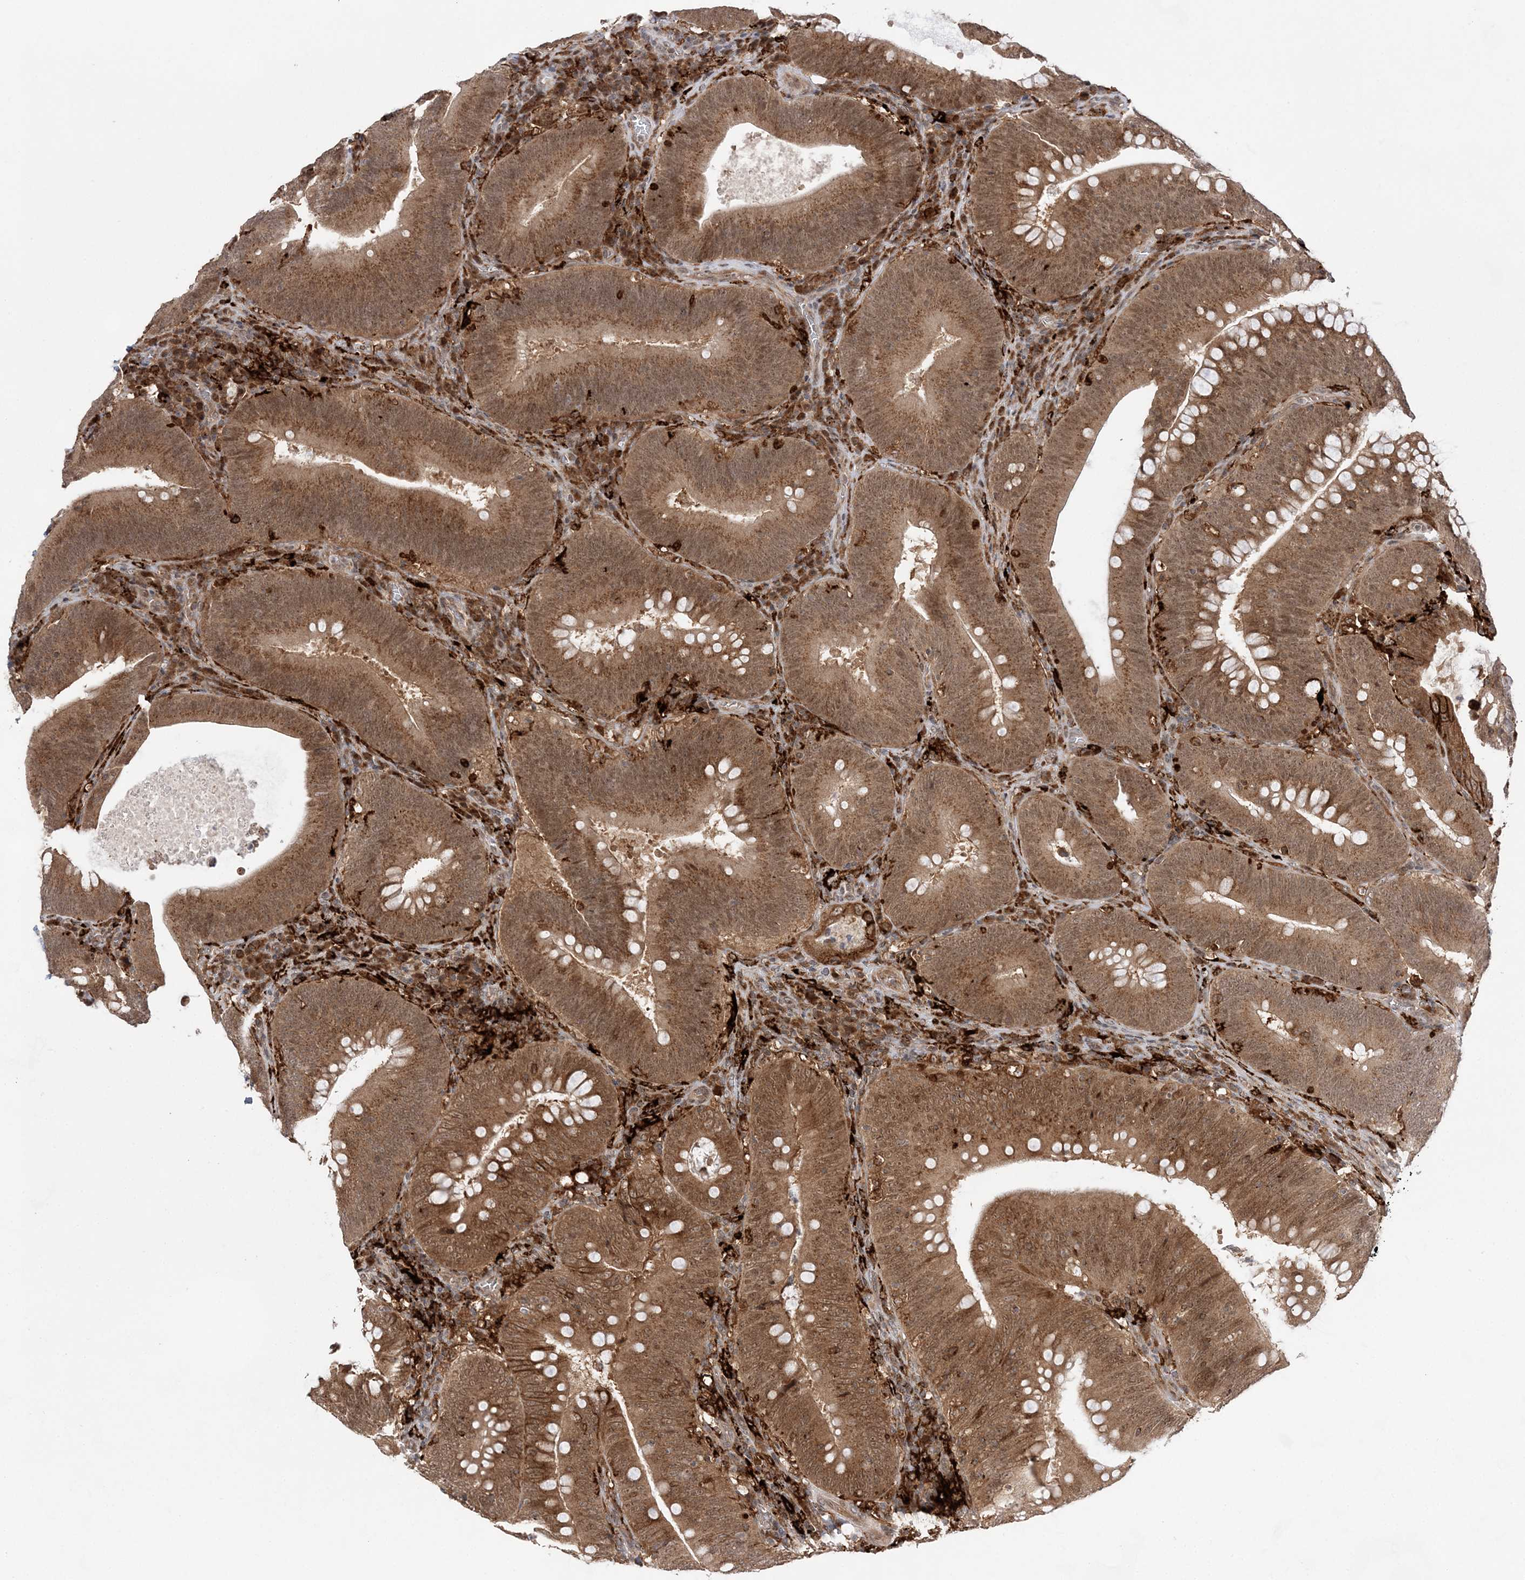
{"staining": {"intensity": "moderate", "quantity": ">75%", "location": "cytoplasmic/membranous,nuclear"}, "tissue": "colorectal cancer", "cell_type": "Tumor cells", "image_type": "cancer", "snomed": [{"axis": "morphology", "description": "Normal tissue, NOS"}, {"axis": "topography", "description": "Colon"}], "caption": "Colorectal cancer tissue exhibits moderate cytoplasmic/membranous and nuclear expression in about >75% of tumor cells", "gene": "ANAPC15", "patient": {"sex": "female", "age": 82}}